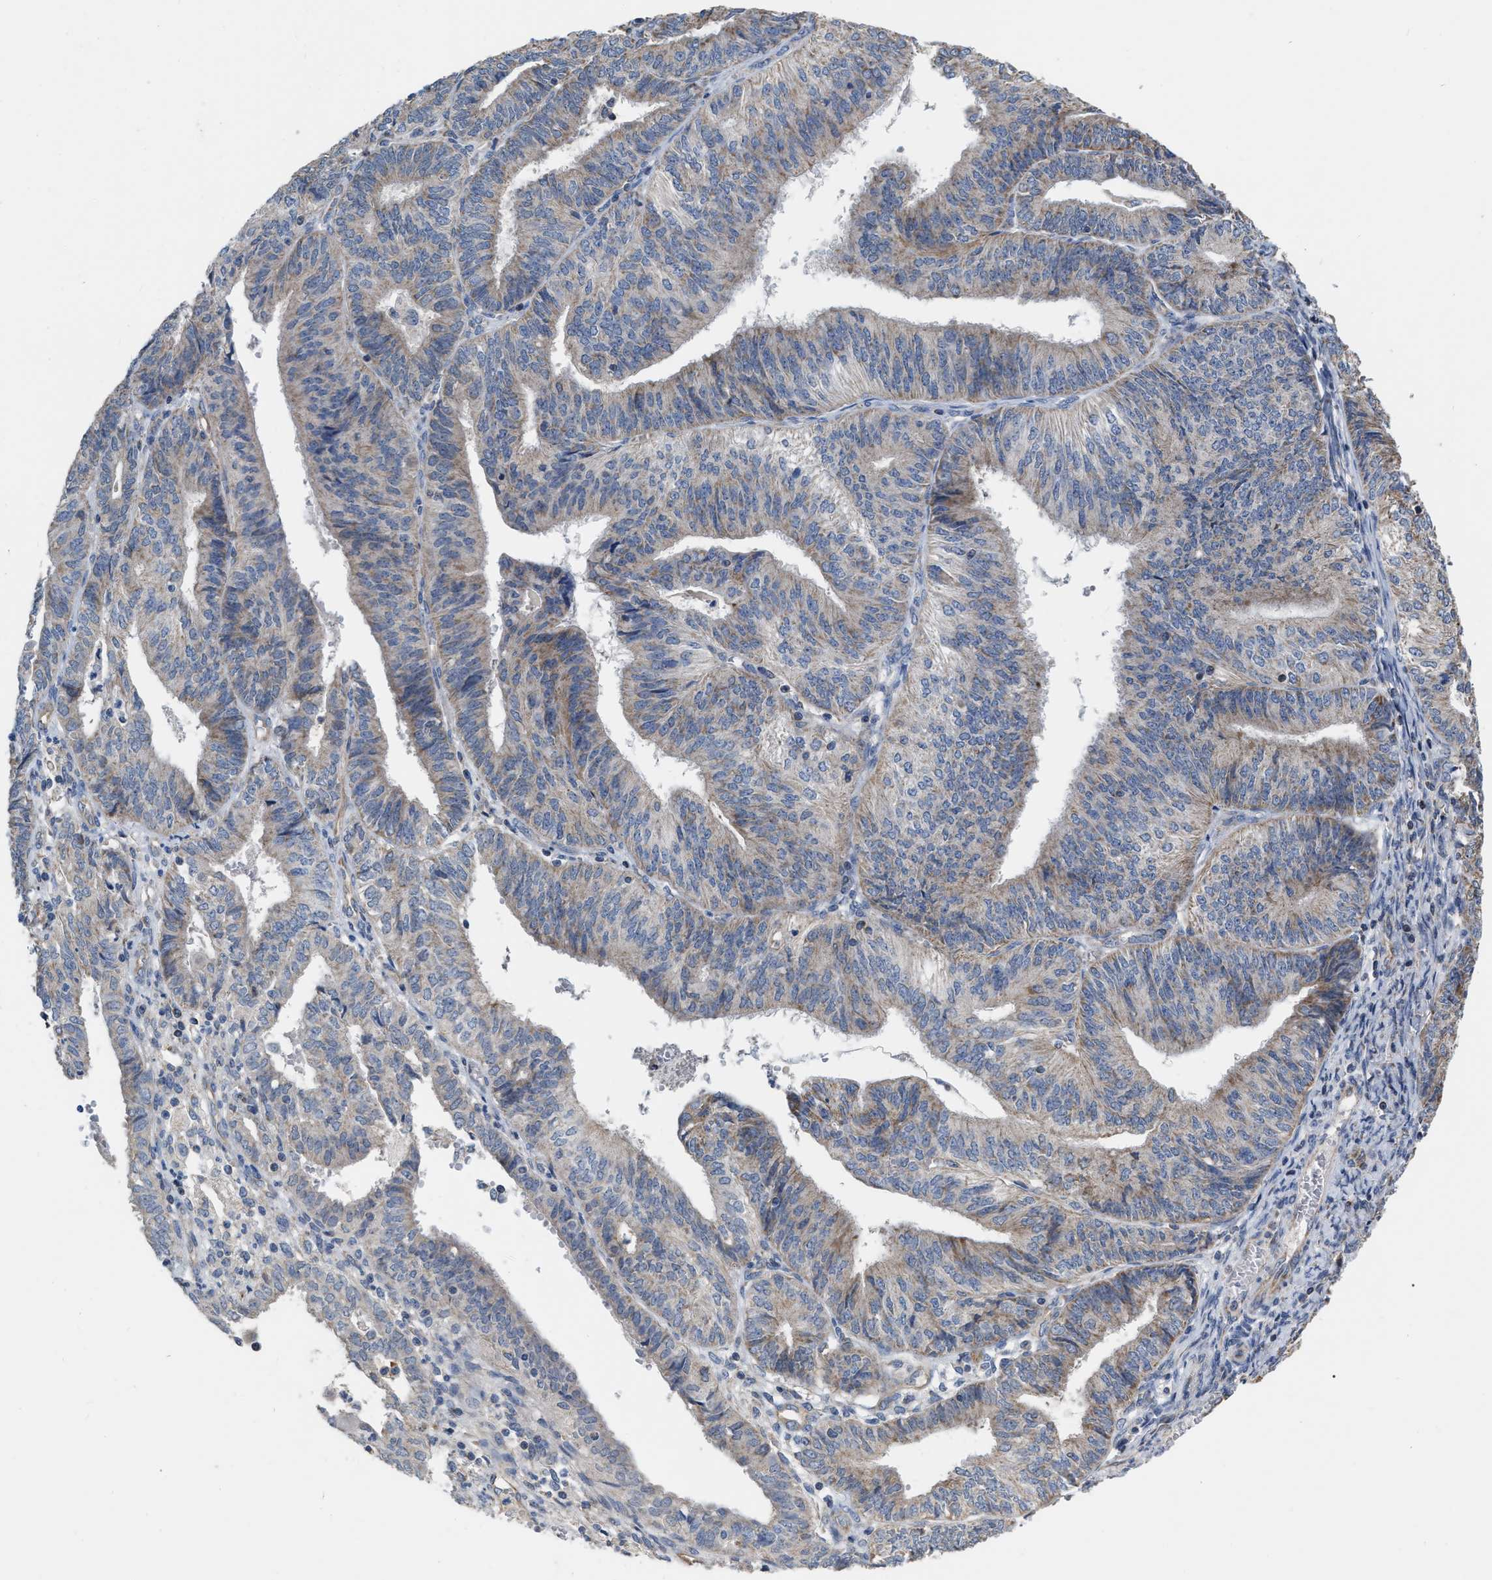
{"staining": {"intensity": "negative", "quantity": "none", "location": "none"}, "tissue": "endometrial cancer", "cell_type": "Tumor cells", "image_type": "cancer", "snomed": [{"axis": "morphology", "description": "Adenocarcinoma, NOS"}, {"axis": "topography", "description": "Endometrium"}], "caption": "Photomicrograph shows no protein staining in tumor cells of endometrial cancer (adenocarcinoma) tissue. (Stains: DAB (3,3'-diaminobenzidine) immunohistochemistry with hematoxylin counter stain, Microscopy: brightfield microscopy at high magnification).", "gene": "DDX56", "patient": {"sex": "female", "age": 58}}